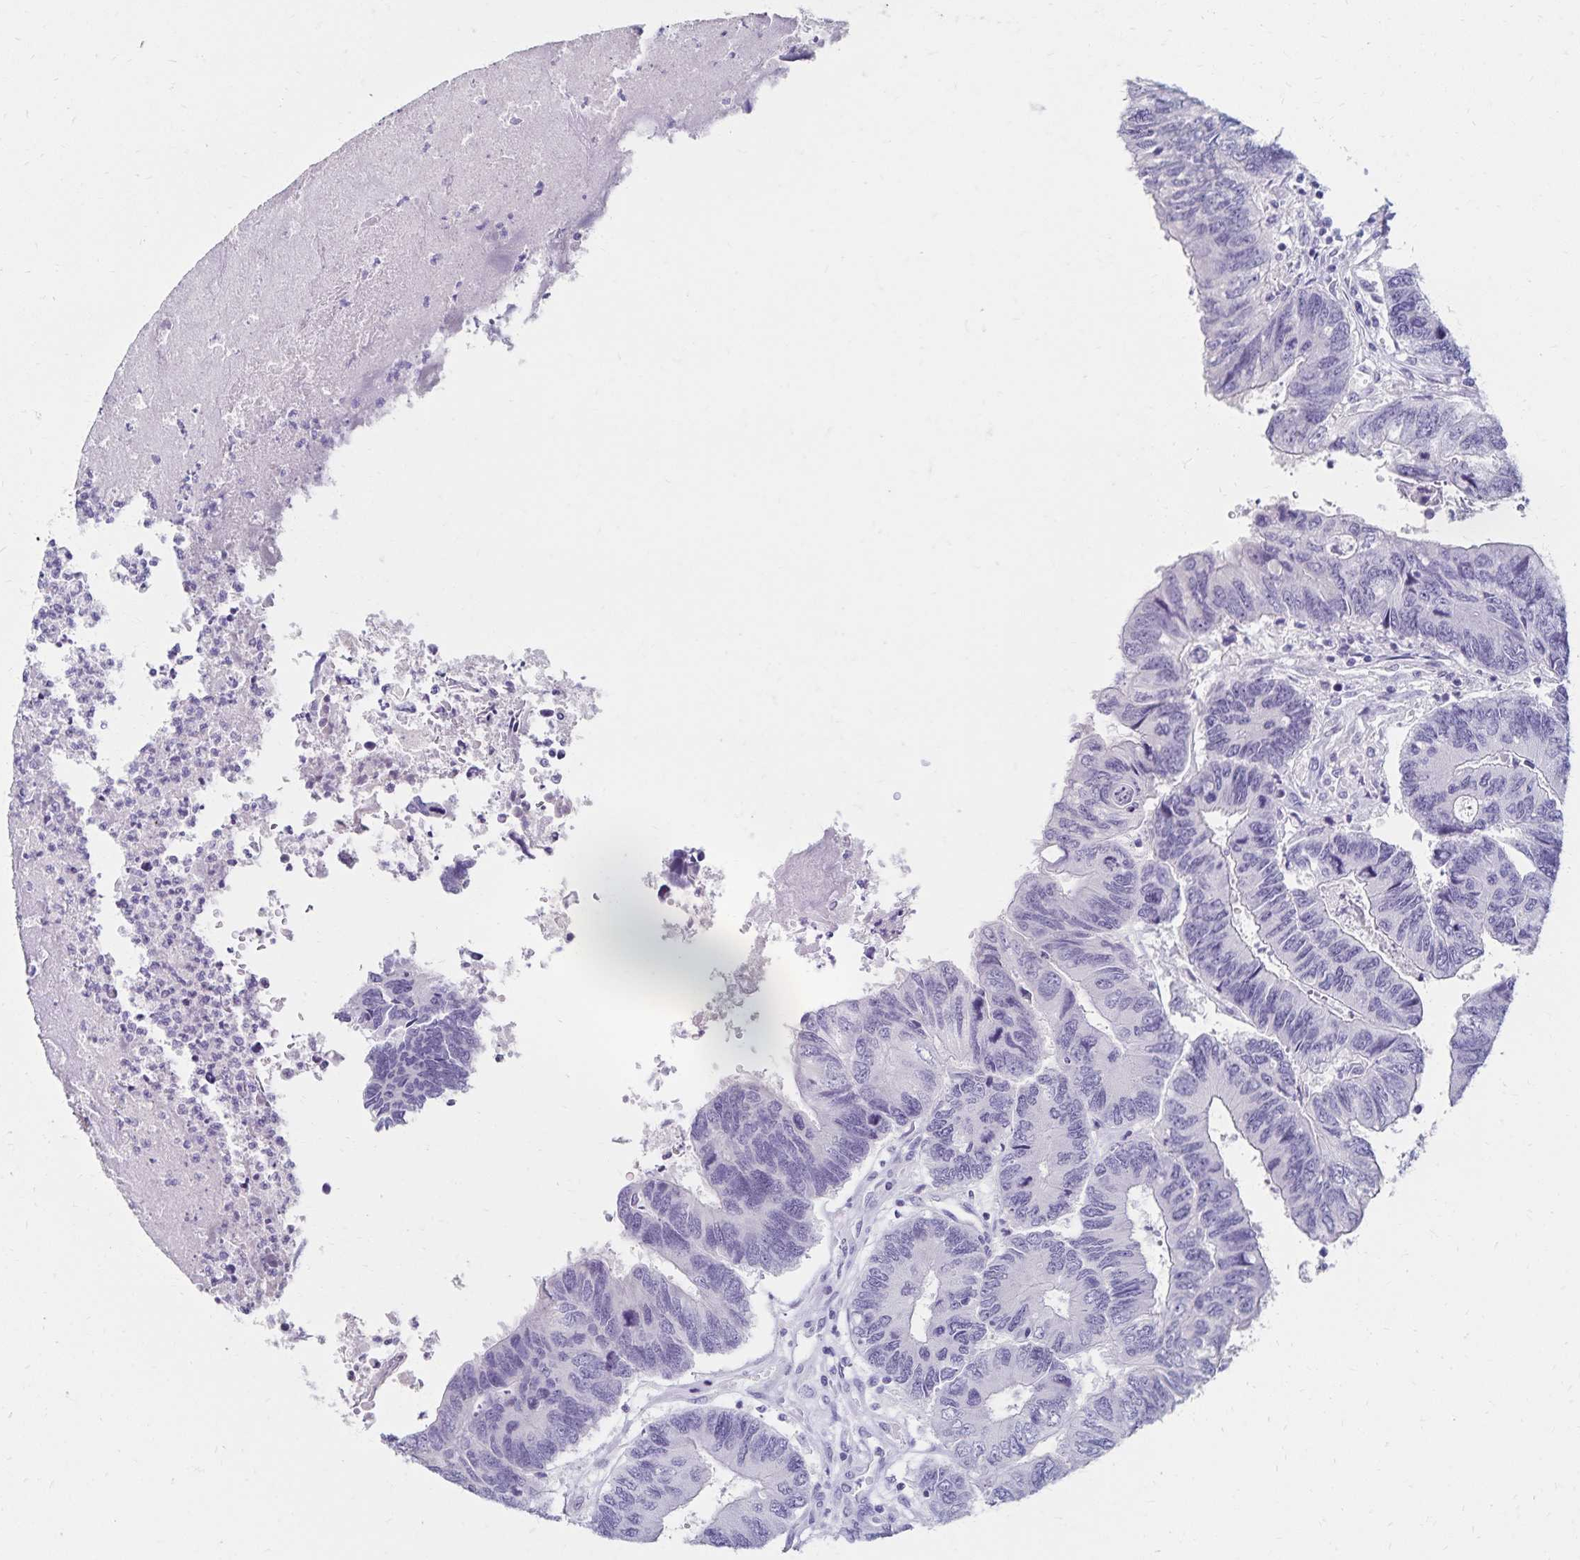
{"staining": {"intensity": "negative", "quantity": "none", "location": "none"}, "tissue": "colorectal cancer", "cell_type": "Tumor cells", "image_type": "cancer", "snomed": [{"axis": "morphology", "description": "Adenocarcinoma, NOS"}, {"axis": "topography", "description": "Colon"}], "caption": "An immunohistochemistry photomicrograph of adenocarcinoma (colorectal) is shown. There is no staining in tumor cells of adenocarcinoma (colorectal).", "gene": "C2orf50", "patient": {"sex": "female", "age": 67}}